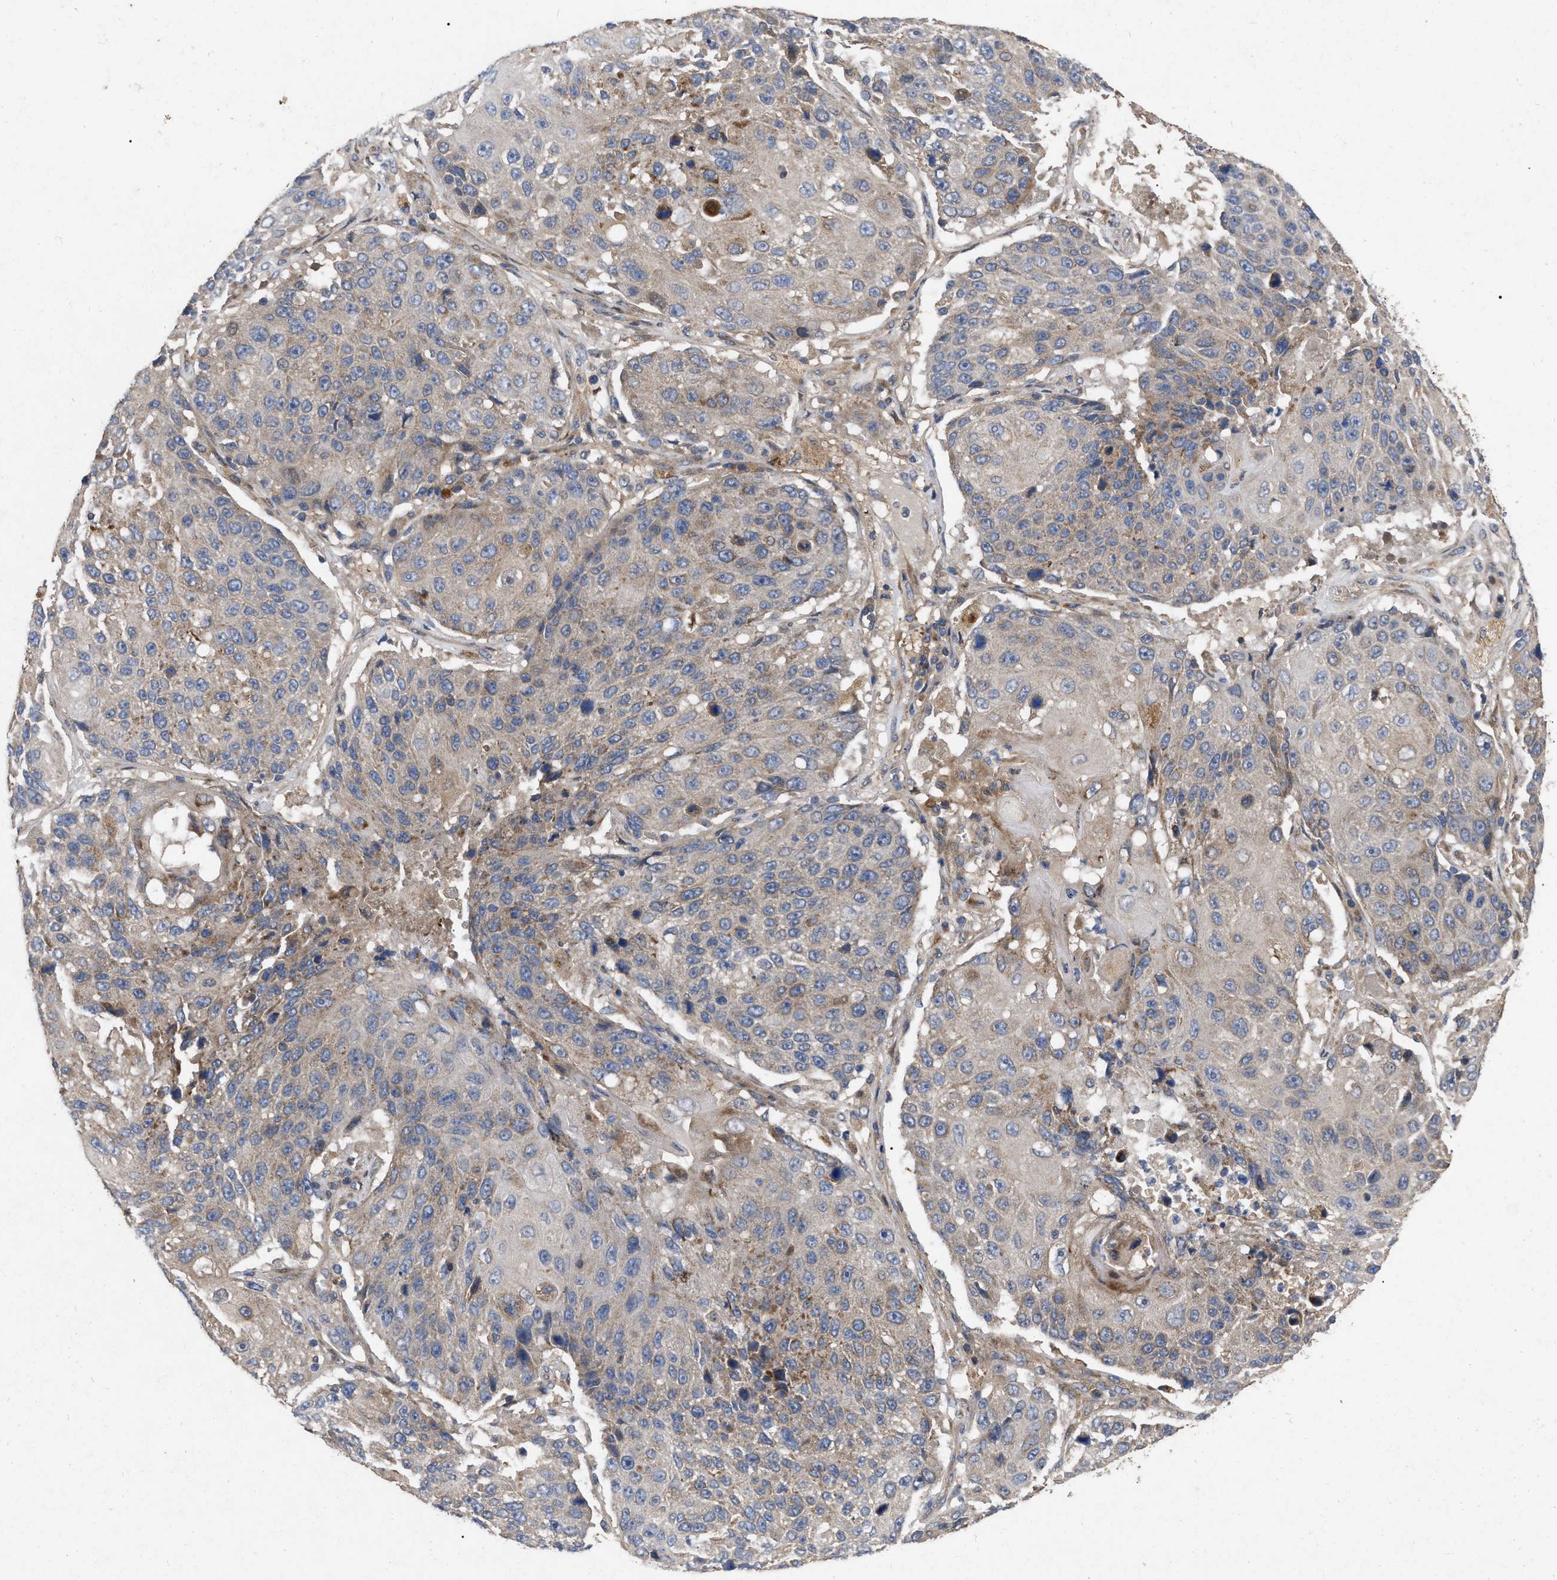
{"staining": {"intensity": "moderate", "quantity": "<25%", "location": "cytoplasmic/membranous"}, "tissue": "lung cancer", "cell_type": "Tumor cells", "image_type": "cancer", "snomed": [{"axis": "morphology", "description": "Squamous cell carcinoma, NOS"}, {"axis": "topography", "description": "Lung"}], "caption": "IHC photomicrograph of squamous cell carcinoma (lung) stained for a protein (brown), which reveals low levels of moderate cytoplasmic/membranous staining in about <25% of tumor cells.", "gene": "CDKN2C", "patient": {"sex": "male", "age": 61}}